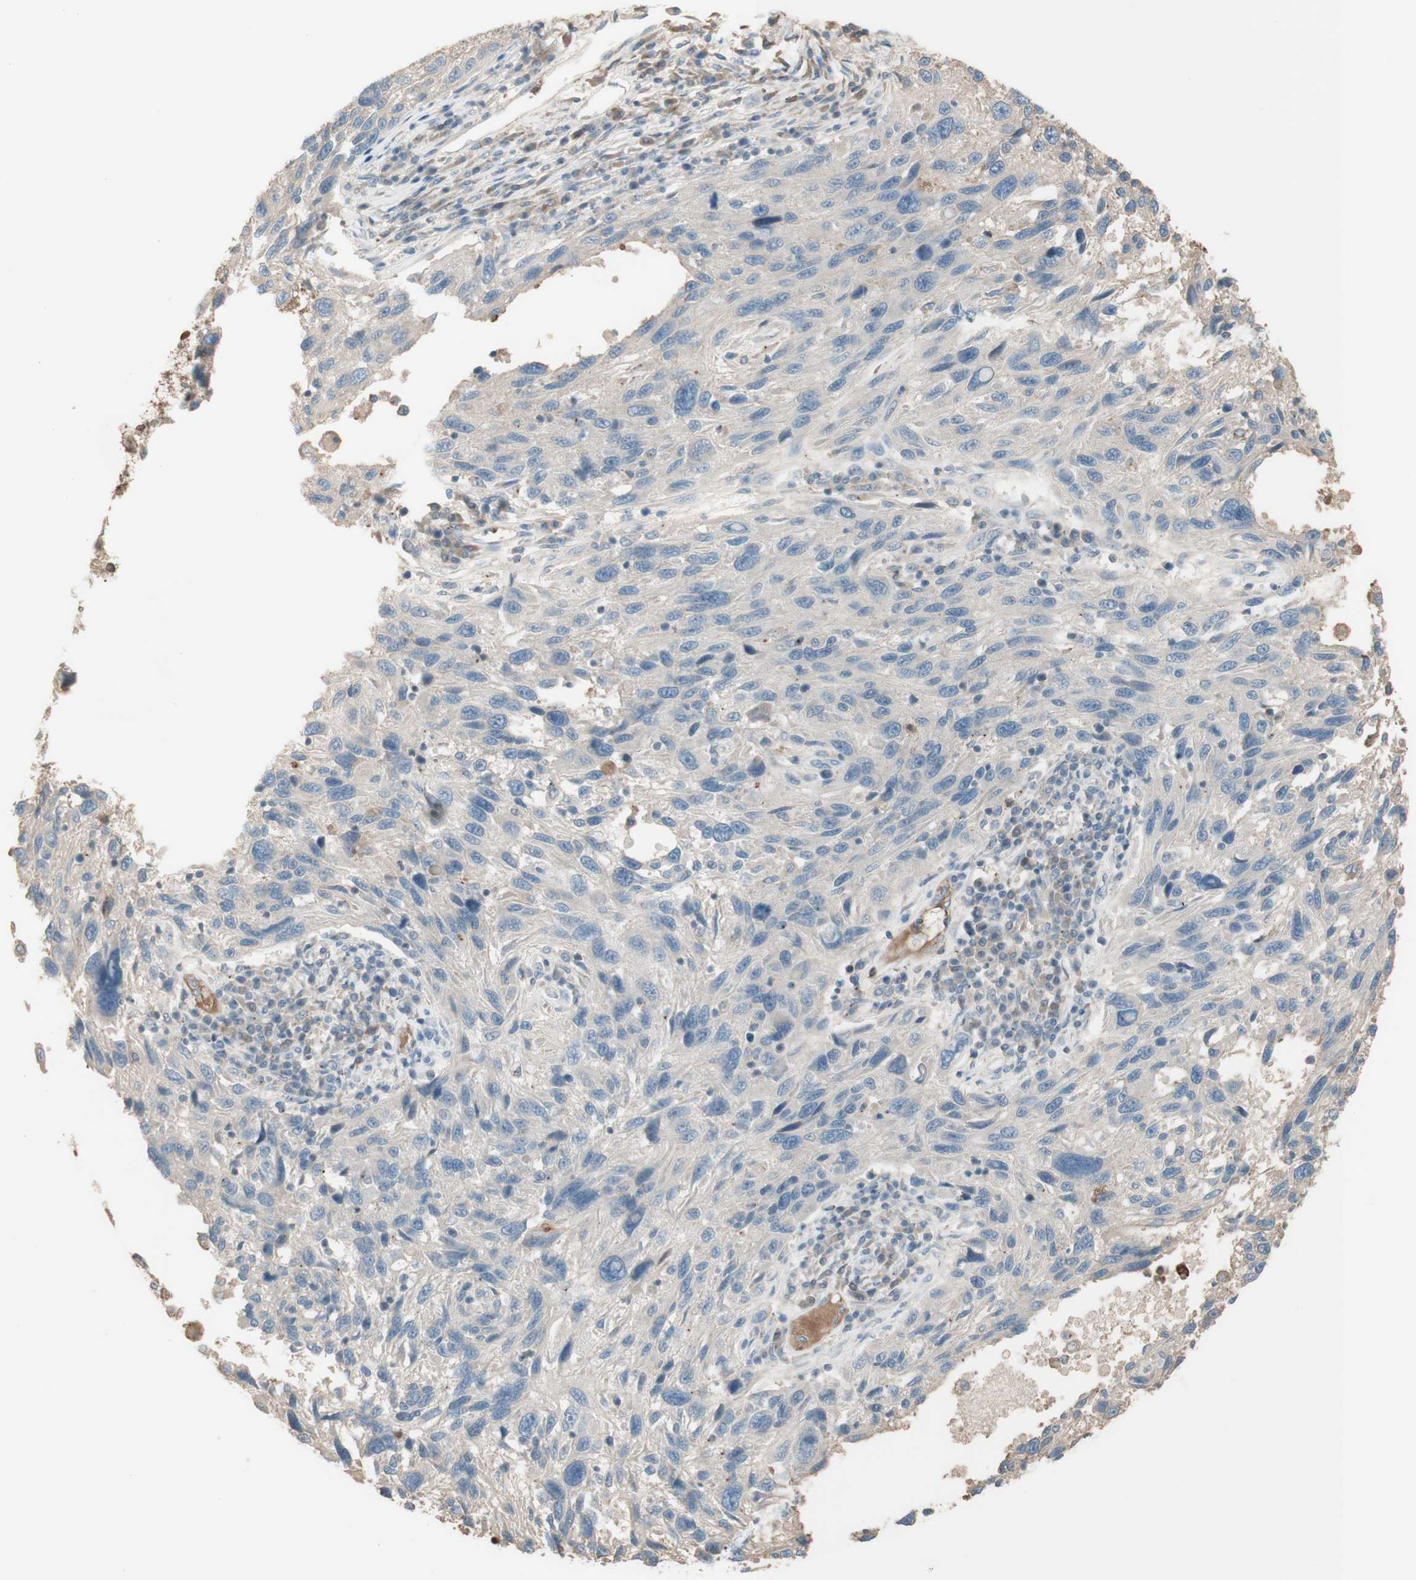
{"staining": {"intensity": "negative", "quantity": "none", "location": "none"}, "tissue": "melanoma", "cell_type": "Tumor cells", "image_type": "cancer", "snomed": [{"axis": "morphology", "description": "Malignant melanoma, NOS"}, {"axis": "topography", "description": "Skin"}], "caption": "Tumor cells show no significant protein staining in melanoma. (Brightfield microscopy of DAB (3,3'-diaminobenzidine) IHC at high magnification).", "gene": "IFNG", "patient": {"sex": "male", "age": 53}}